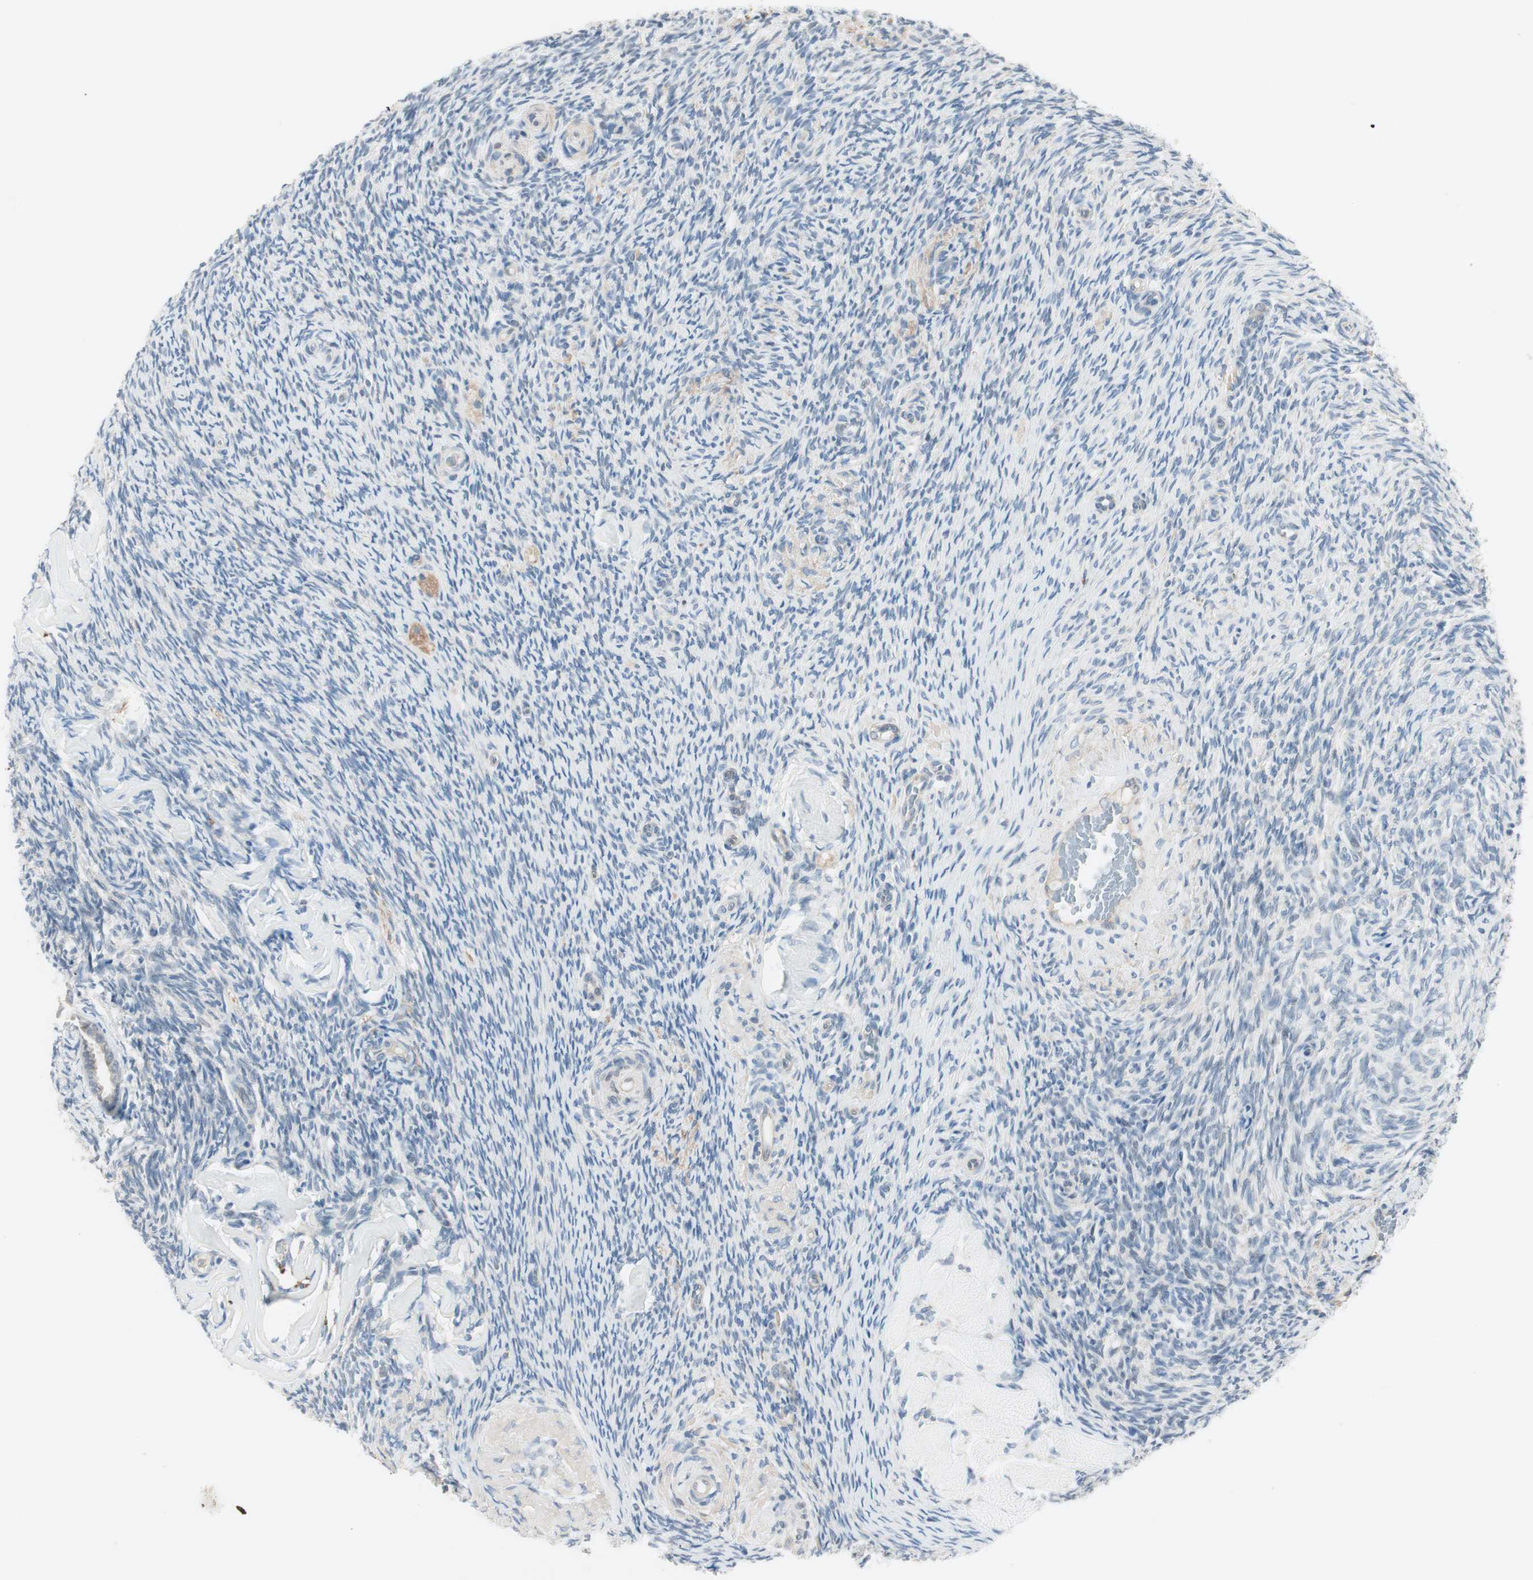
{"staining": {"intensity": "negative", "quantity": "none", "location": "none"}, "tissue": "ovary", "cell_type": "Follicle cells", "image_type": "normal", "snomed": [{"axis": "morphology", "description": "Normal tissue, NOS"}, {"axis": "topography", "description": "Ovary"}], "caption": "This is an immunohistochemistry (IHC) image of normal human ovary. There is no staining in follicle cells.", "gene": "ITGB4", "patient": {"sex": "female", "age": 60}}